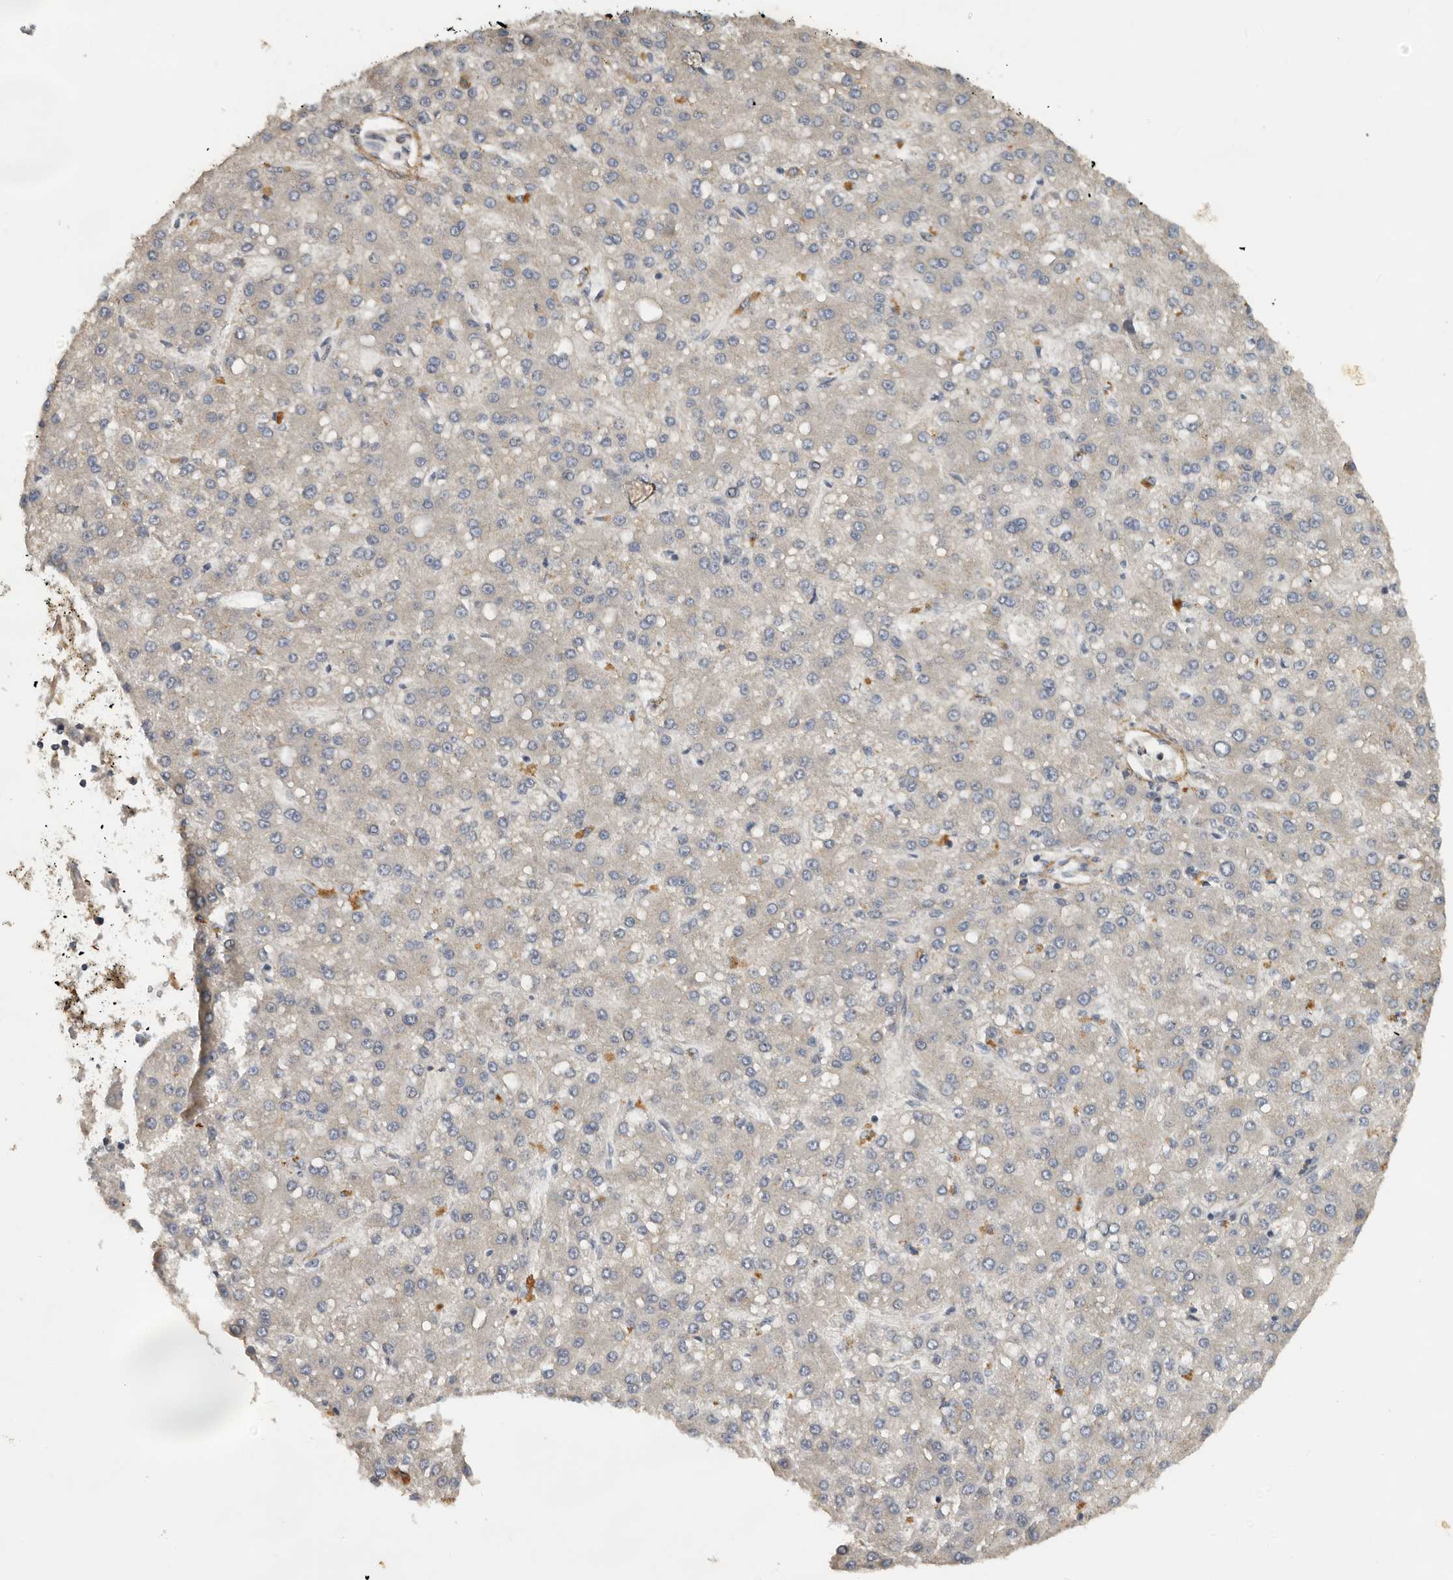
{"staining": {"intensity": "negative", "quantity": "none", "location": "none"}, "tissue": "liver cancer", "cell_type": "Tumor cells", "image_type": "cancer", "snomed": [{"axis": "morphology", "description": "Carcinoma, Hepatocellular, NOS"}, {"axis": "topography", "description": "Liver"}], "caption": "Liver cancer was stained to show a protein in brown. There is no significant positivity in tumor cells. Nuclei are stained in blue.", "gene": "RNF157", "patient": {"sex": "male", "age": 67}}